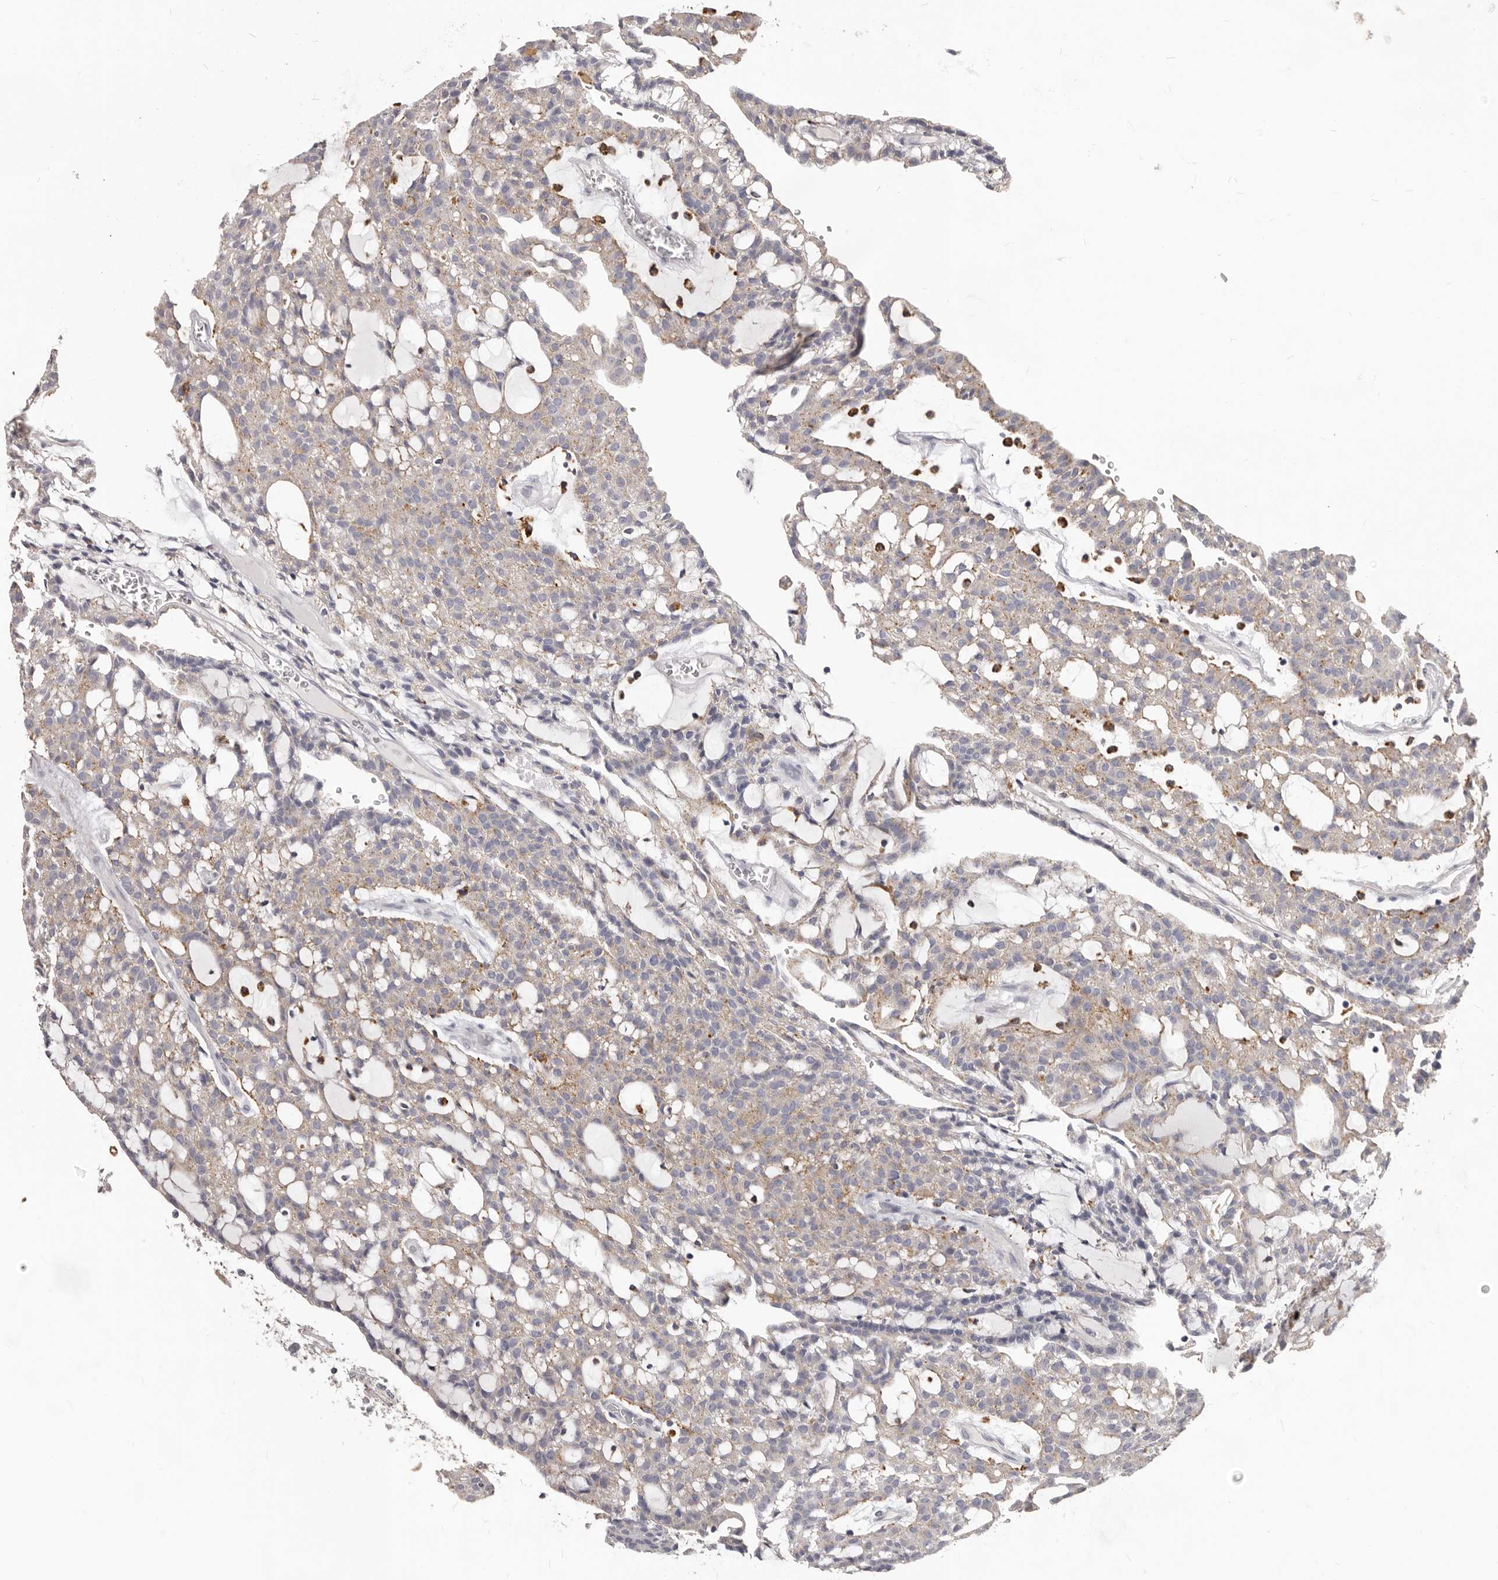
{"staining": {"intensity": "weak", "quantity": "25%-75%", "location": "cytoplasmic/membranous"}, "tissue": "renal cancer", "cell_type": "Tumor cells", "image_type": "cancer", "snomed": [{"axis": "morphology", "description": "Adenocarcinoma, NOS"}, {"axis": "topography", "description": "Kidney"}], "caption": "There is low levels of weak cytoplasmic/membranous expression in tumor cells of renal cancer, as demonstrated by immunohistochemical staining (brown color).", "gene": "PI4K2A", "patient": {"sex": "male", "age": 63}}